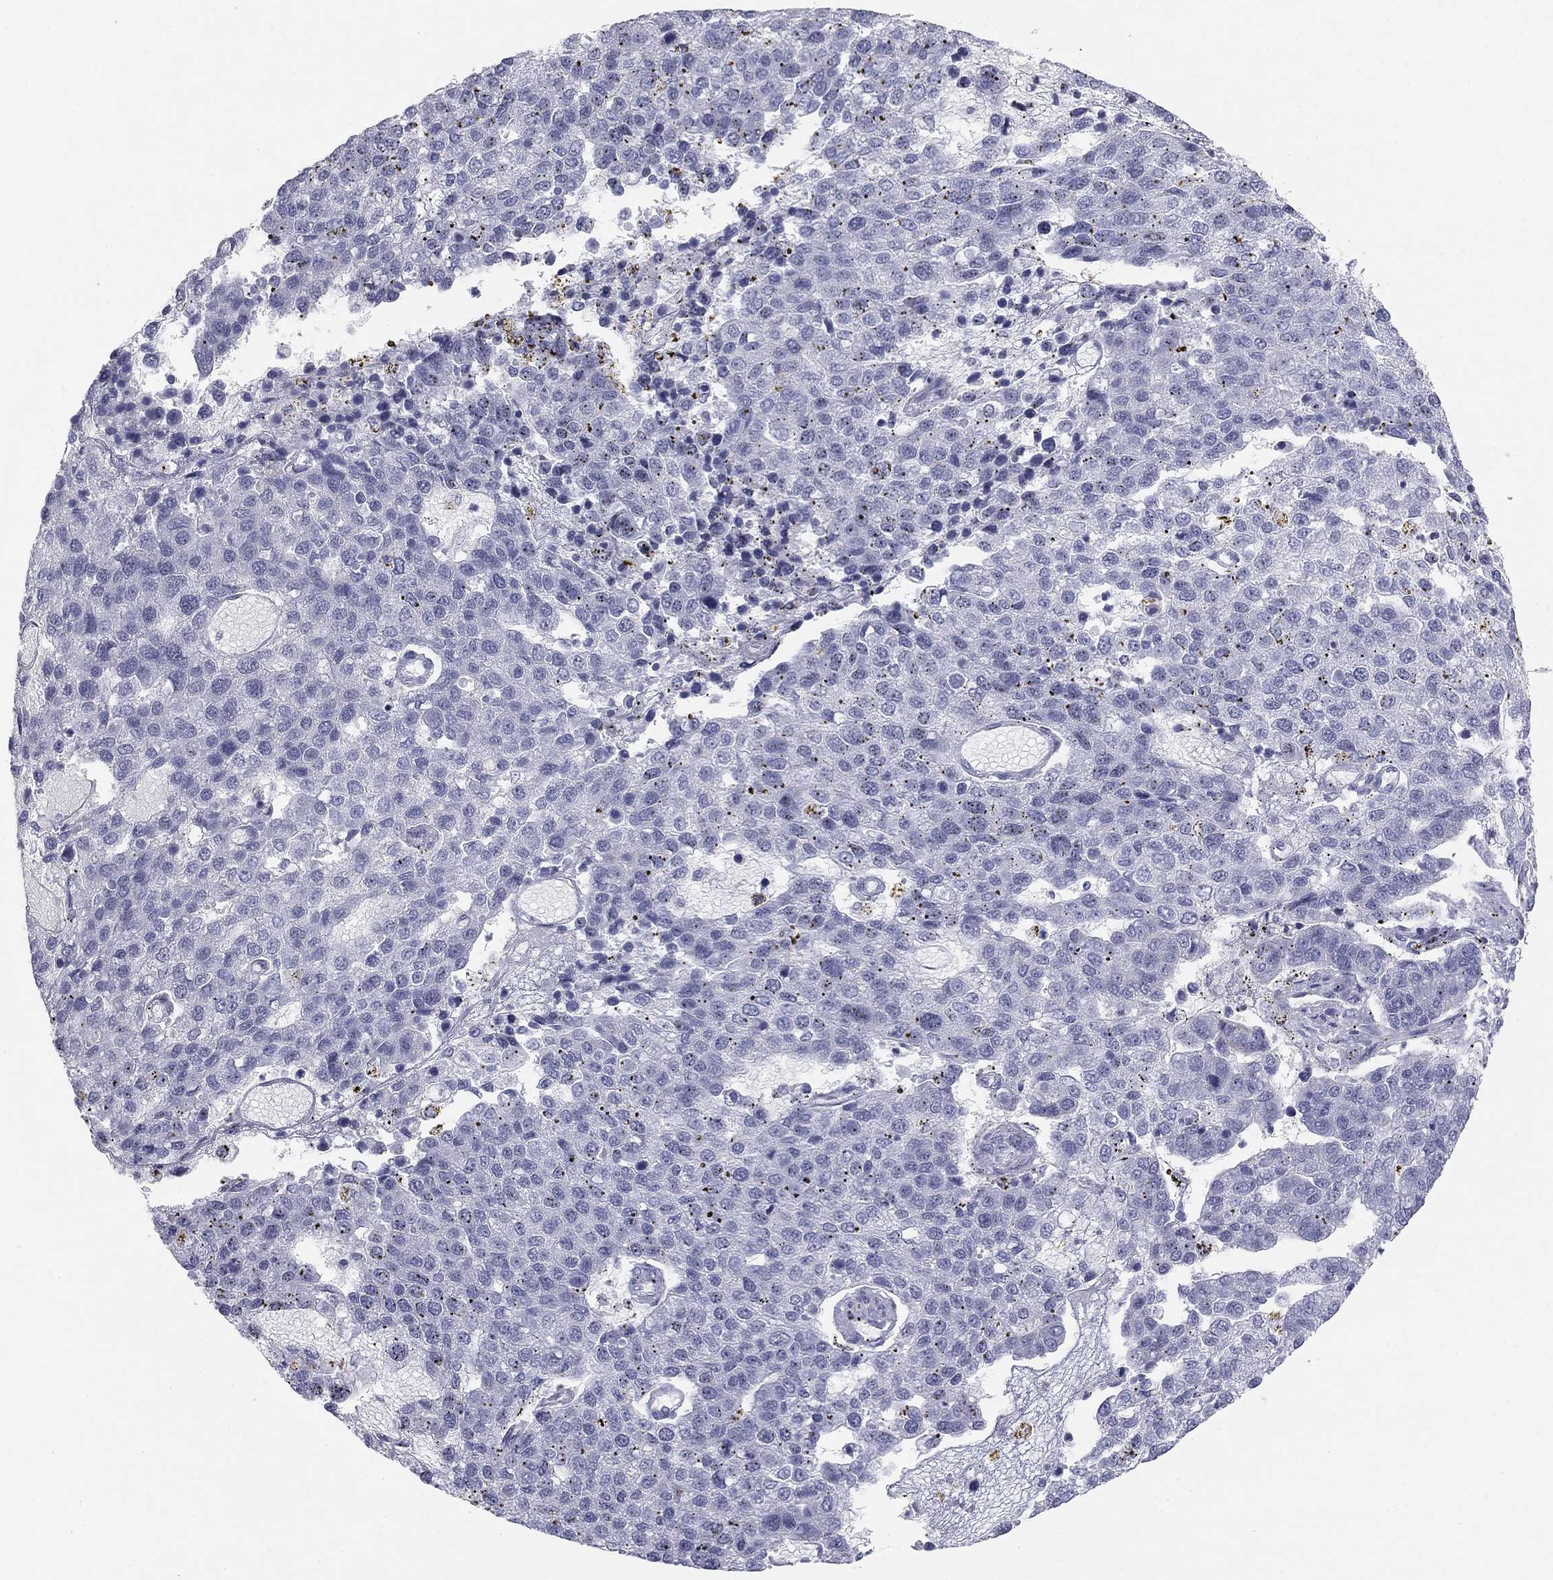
{"staining": {"intensity": "negative", "quantity": "none", "location": "none"}, "tissue": "pancreatic cancer", "cell_type": "Tumor cells", "image_type": "cancer", "snomed": [{"axis": "morphology", "description": "Adenocarcinoma, NOS"}, {"axis": "topography", "description": "Pancreas"}], "caption": "Micrograph shows no protein positivity in tumor cells of pancreatic cancer (adenocarcinoma) tissue. The staining is performed using DAB (3,3'-diaminobenzidine) brown chromogen with nuclei counter-stained in using hematoxylin.", "gene": "SULT2B1", "patient": {"sex": "female", "age": 61}}